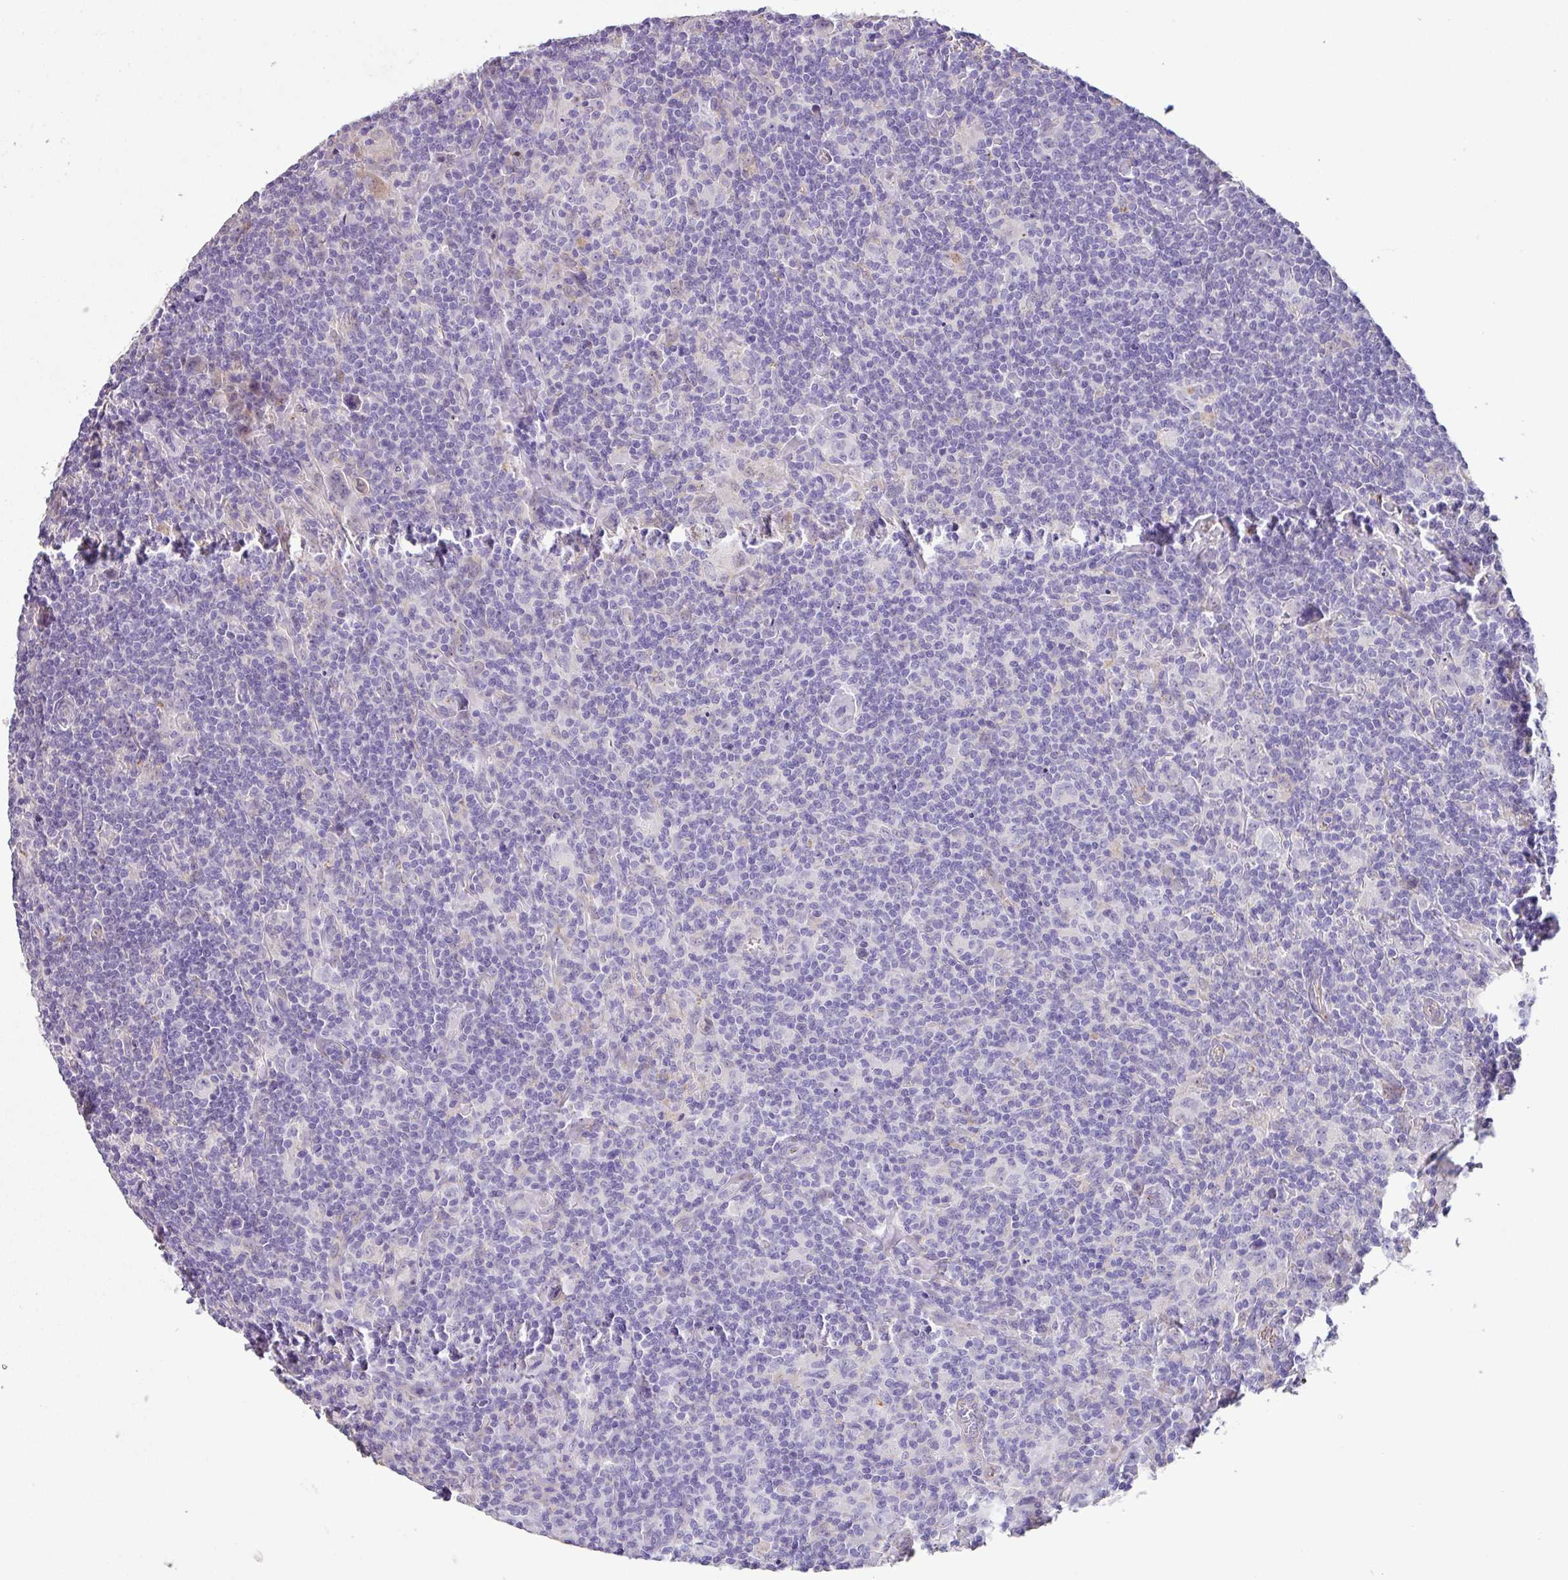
{"staining": {"intensity": "negative", "quantity": "none", "location": "none"}, "tissue": "lymphoma", "cell_type": "Tumor cells", "image_type": "cancer", "snomed": [{"axis": "morphology", "description": "Hodgkin's disease, NOS"}, {"axis": "topography", "description": "Lymph node"}], "caption": "IHC image of human lymphoma stained for a protein (brown), which displays no expression in tumor cells. (DAB (3,3'-diaminobenzidine) immunohistochemistry (IHC) with hematoxylin counter stain).", "gene": "ZG16", "patient": {"sex": "female", "age": 18}}